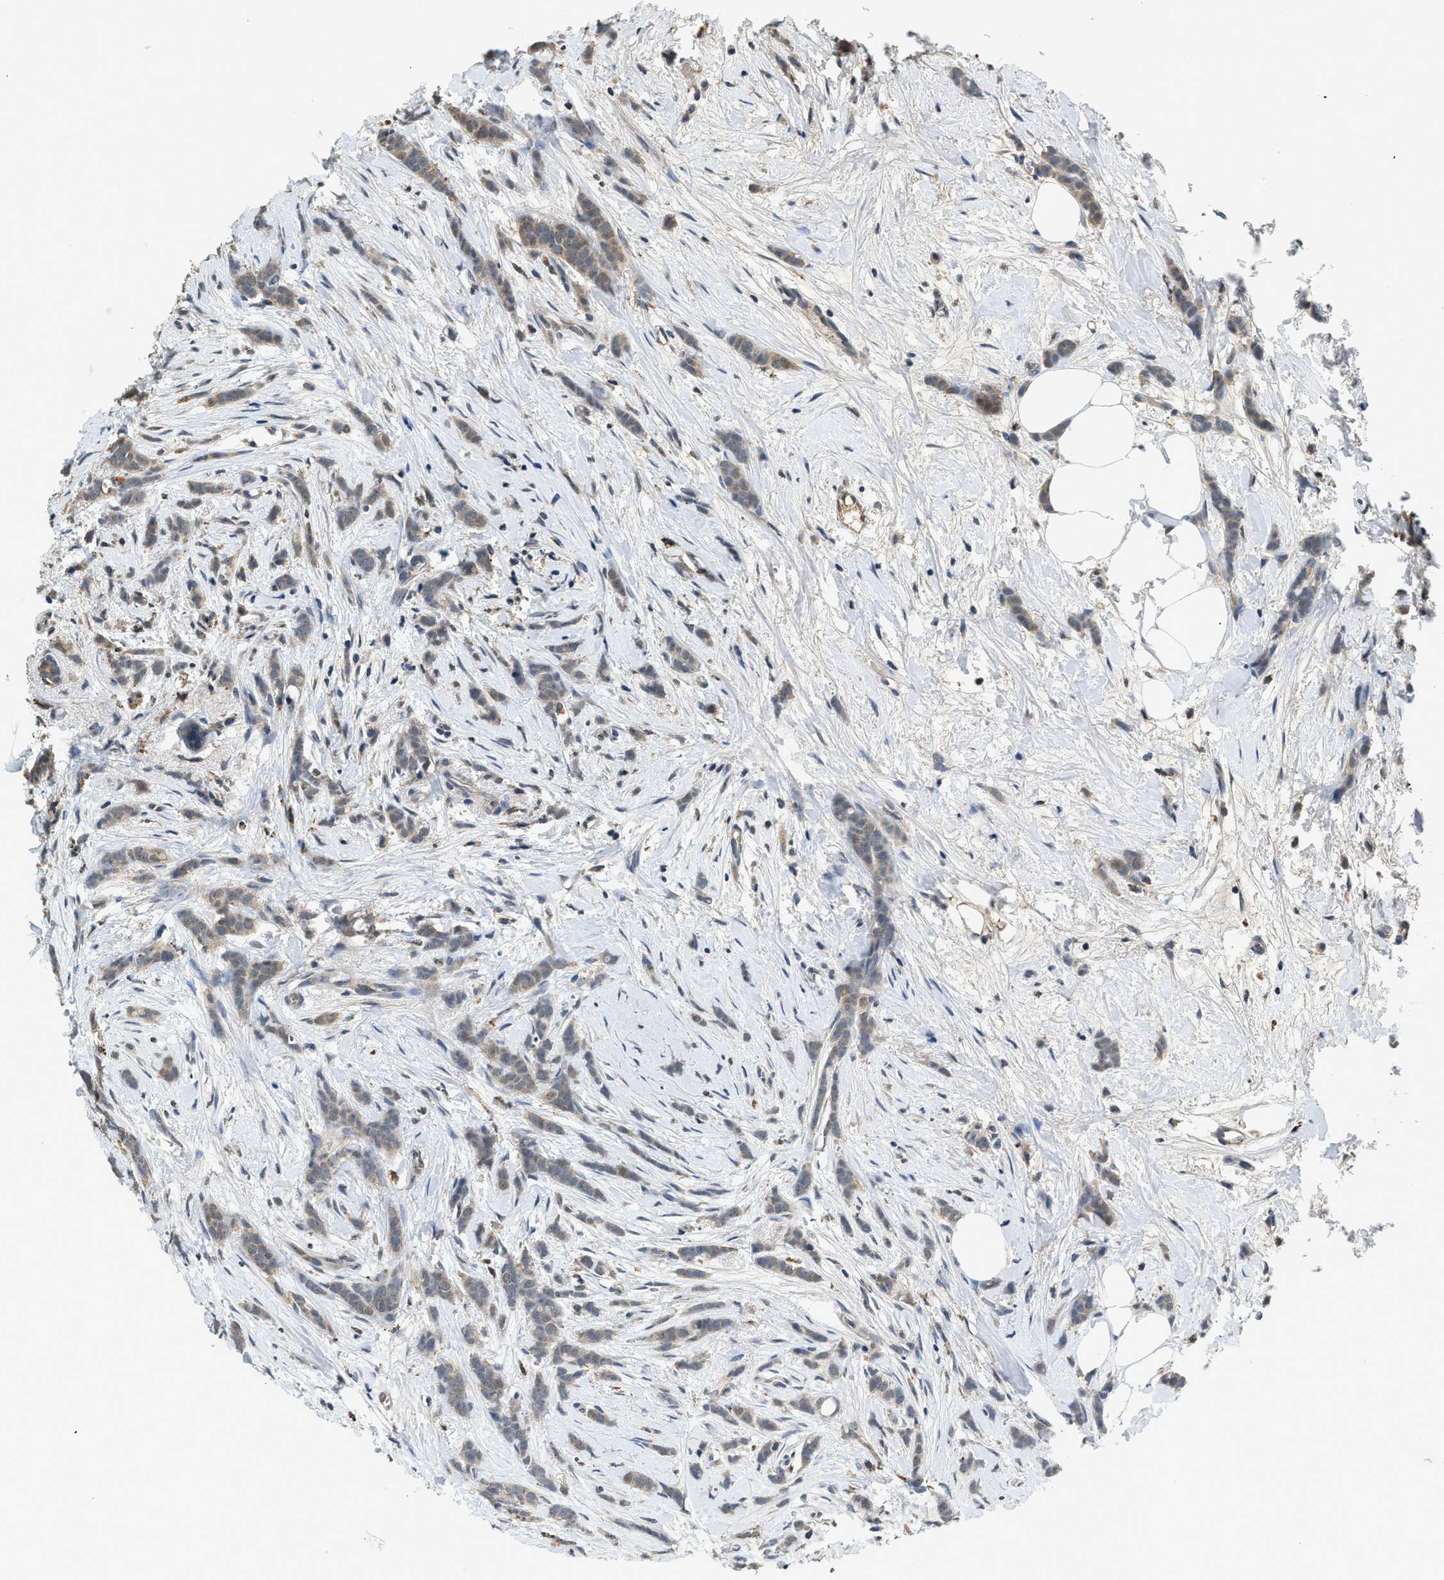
{"staining": {"intensity": "weak", "quantity": ">75%", "location": "cytoplasmic/membranous"}, "tissue": "breast cancer", "cell_type": "Tumor cells", "image_type": "cancer", "snomed": [{"axis": "morphology", "description": "Lobular carcinoma, in situ"}, {"axis": "morphology", "description": "Lobular carcinoma"}, {"axis": "topography", "description": "Breast"}], "caption": "Immunohistochemistry (IHC) image of human breast cancer (lobular carcinoma) stained for a protein (brown), which exhibits low levels of weak cytoplasmic/membranous positivity in approximately >75% of tumor cells.", "gene": "SLC15A4", "patient": {"sex": "female", "age": 41}}